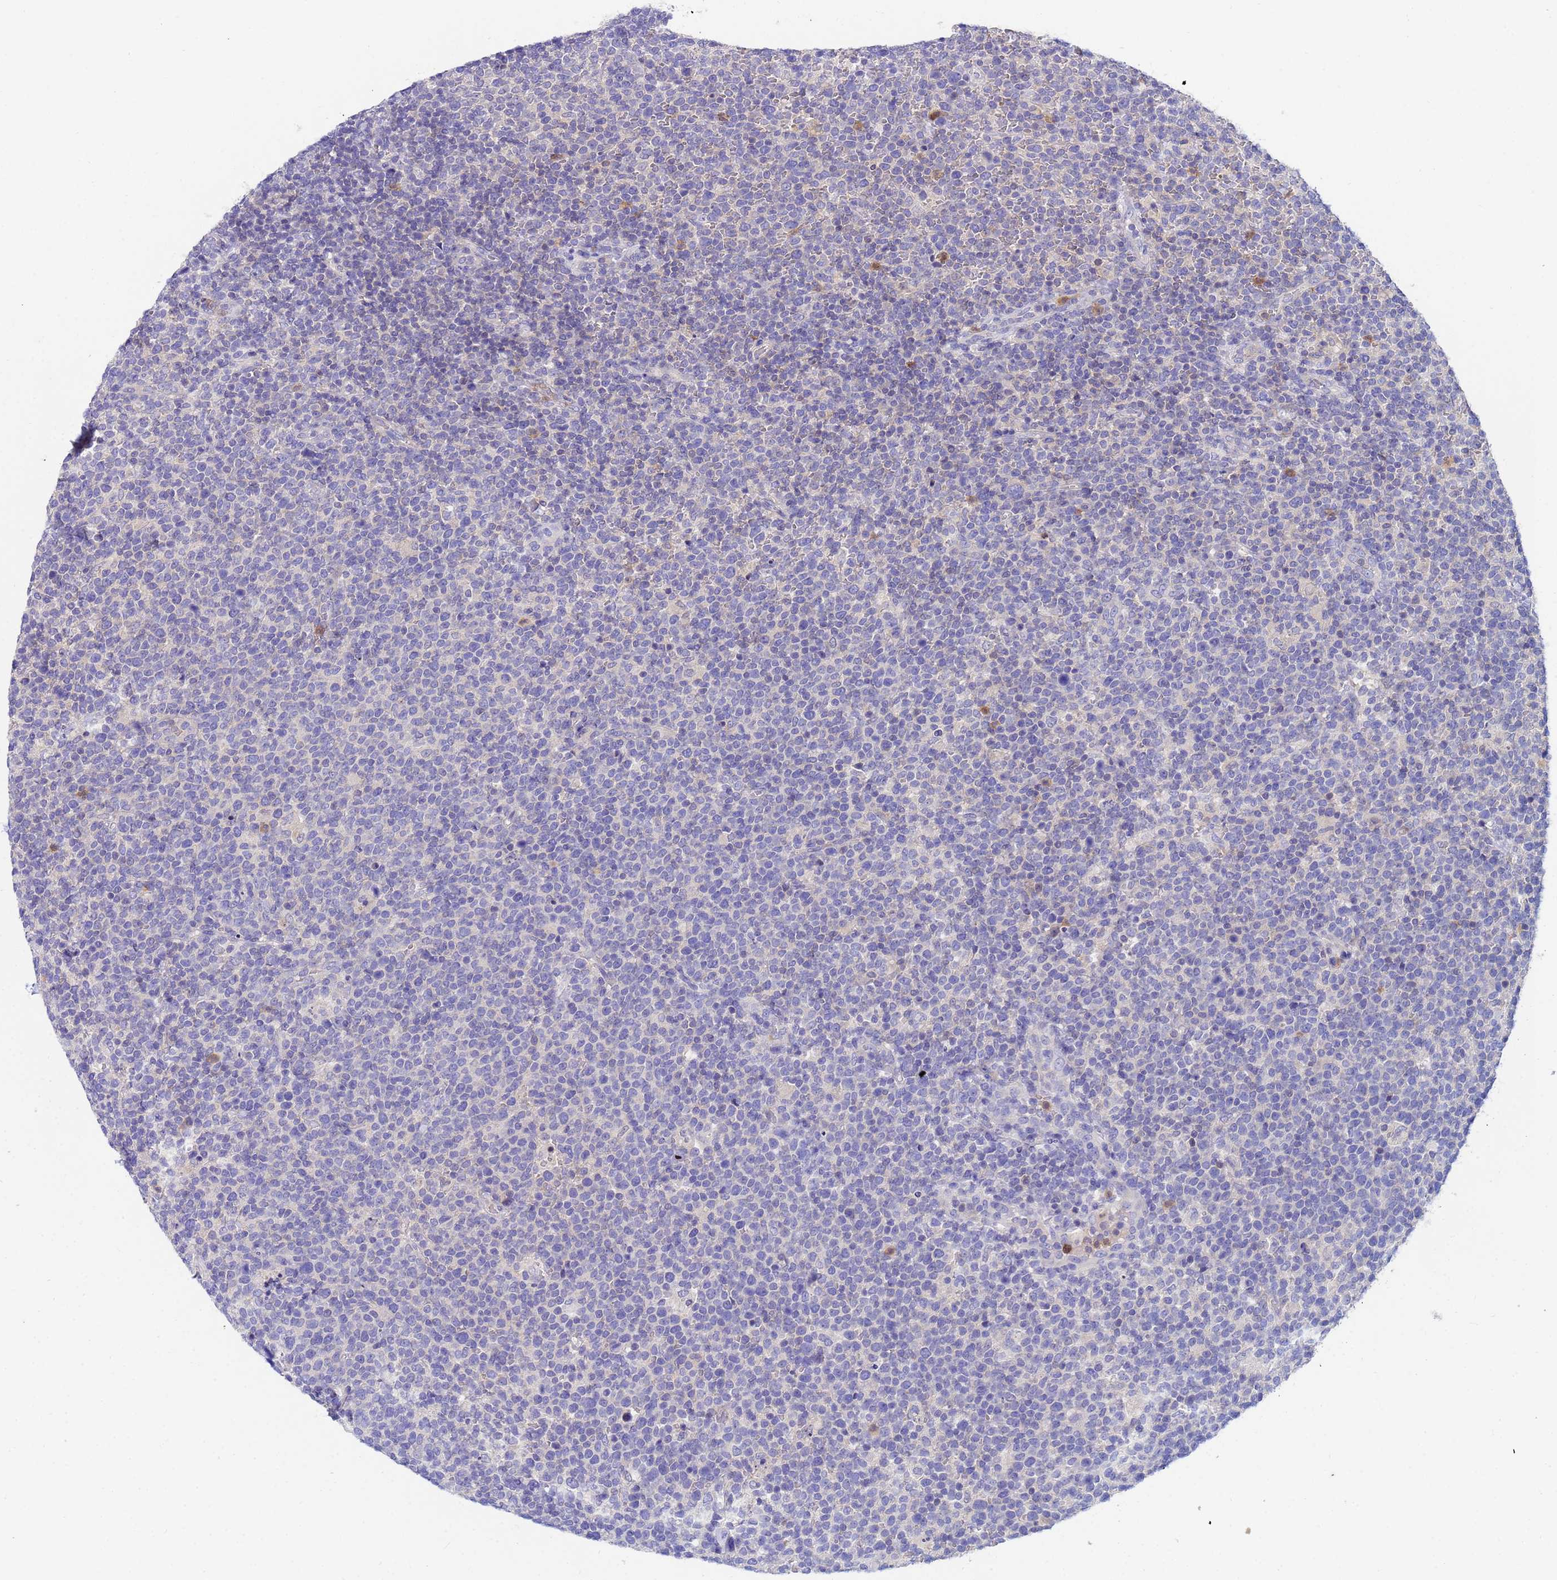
{"staining": {"intensity": "negative", "quantity": "none", "location": "none"}, "tissue": "lymphoma", "cell_type": "Tumor cells", "image_type": "cancer", "snomed": [{"axis": "morphology", "description": "Malignant lymphoma, non-Hodgkin's type, High grade"}, {"axis": "topography", "description": "Lymph node"}], "caption": "This is an IHC histopathology image of human lymphoma. There is no expression in tumor cells.", "gene": "TTLL11", "patient": {"sex": "male", "age": 61}}